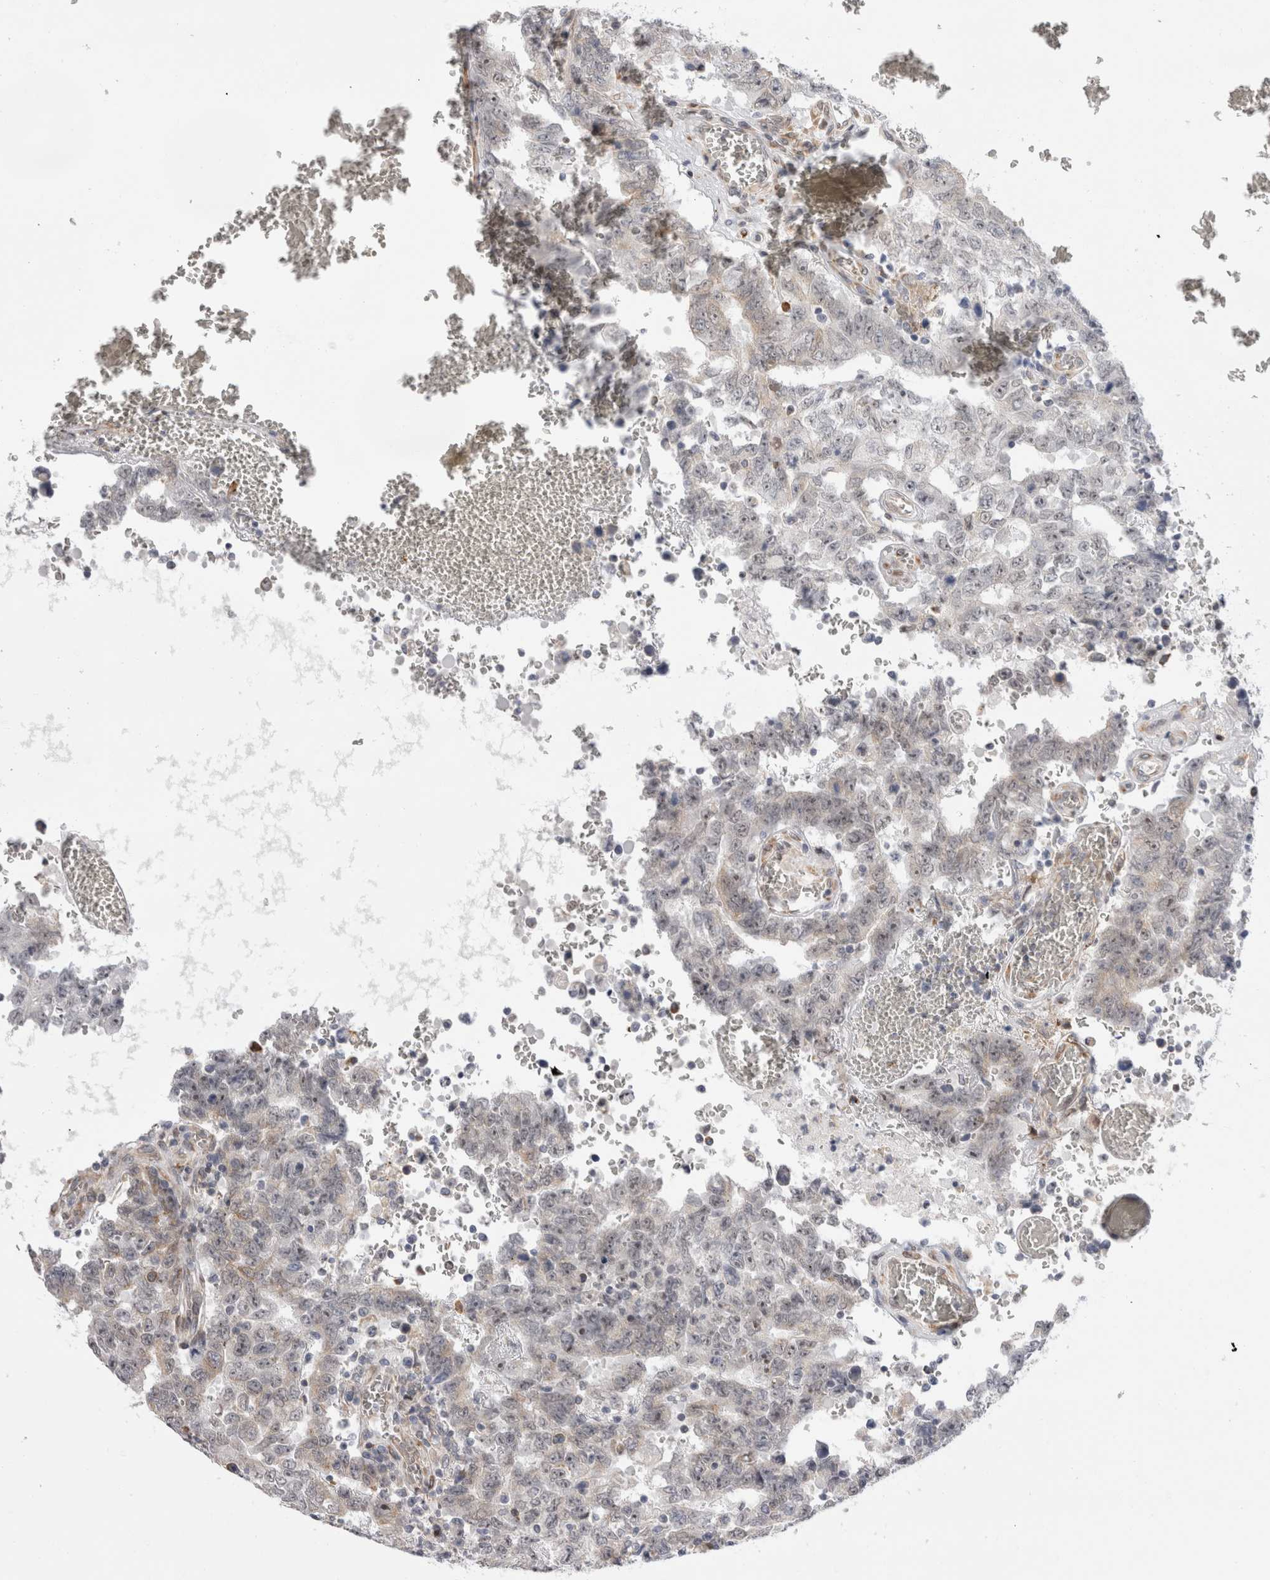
{"staining": {"intensity": "negative", "quantity": "none", "location": "none"}, "tissue": "testis cancer", "cell_type": "Tumor cells", "image_type": "cancer", "snomed": [{"axis": "morphology", "description": "Carcinoma, Embryonal, NOS"}, {"axis": "topography", "description": "Testis"}], "caption": "There is no significant staining in tumor cells of embryonal carcinoma (testis).", "gene": "VCPIP1", "patient": {"sex": "male", "age": 26}}